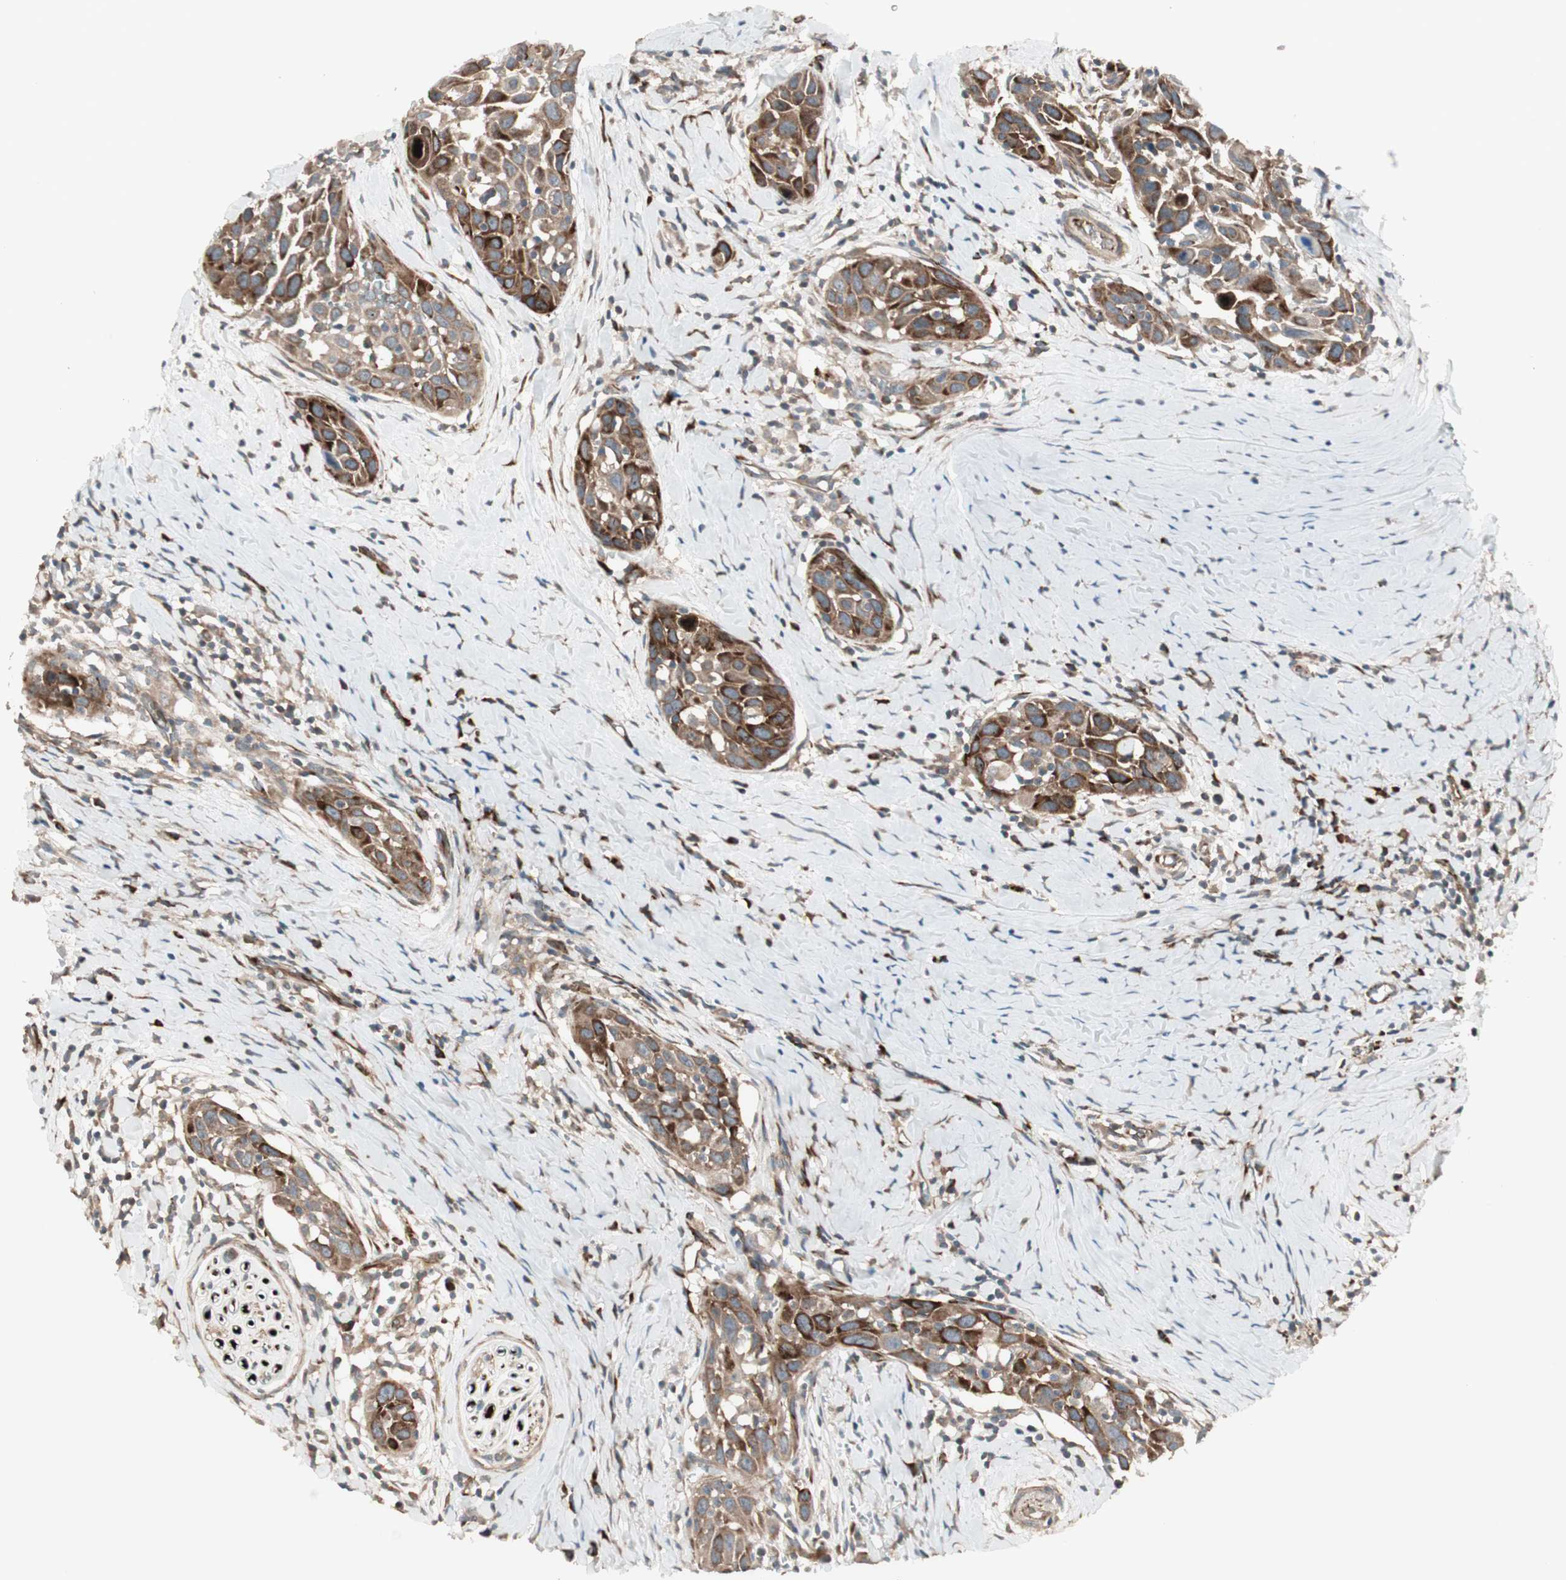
{"staining": {"intensity": "strong", "quantity": ">75%", "location": "cytoplasmic/membranous"}, "tissue": "head and neck cancer", "cell_type": "Tumor cells", "image_type": "cancer", "snomed": [{"axis": "morphology", "description": "Normal tissue, NOS"}, {"axis": "morphology", "description": "Squamous cell carcinoma, NOS"}, {"axis": "topography", "description": "Oral tissue"}, {"axis": "topography", "description": "Head-Neck"}], "caption": "Approximately >75% of tumor cells in head and neck squamous cell carcinoma reveal strong cytoplasmic/membranous protein expression as visualized by brown immunohistochemical staining.", "gene": "PPP2R5E", "patient": {"sex": "female", "age": 50}}